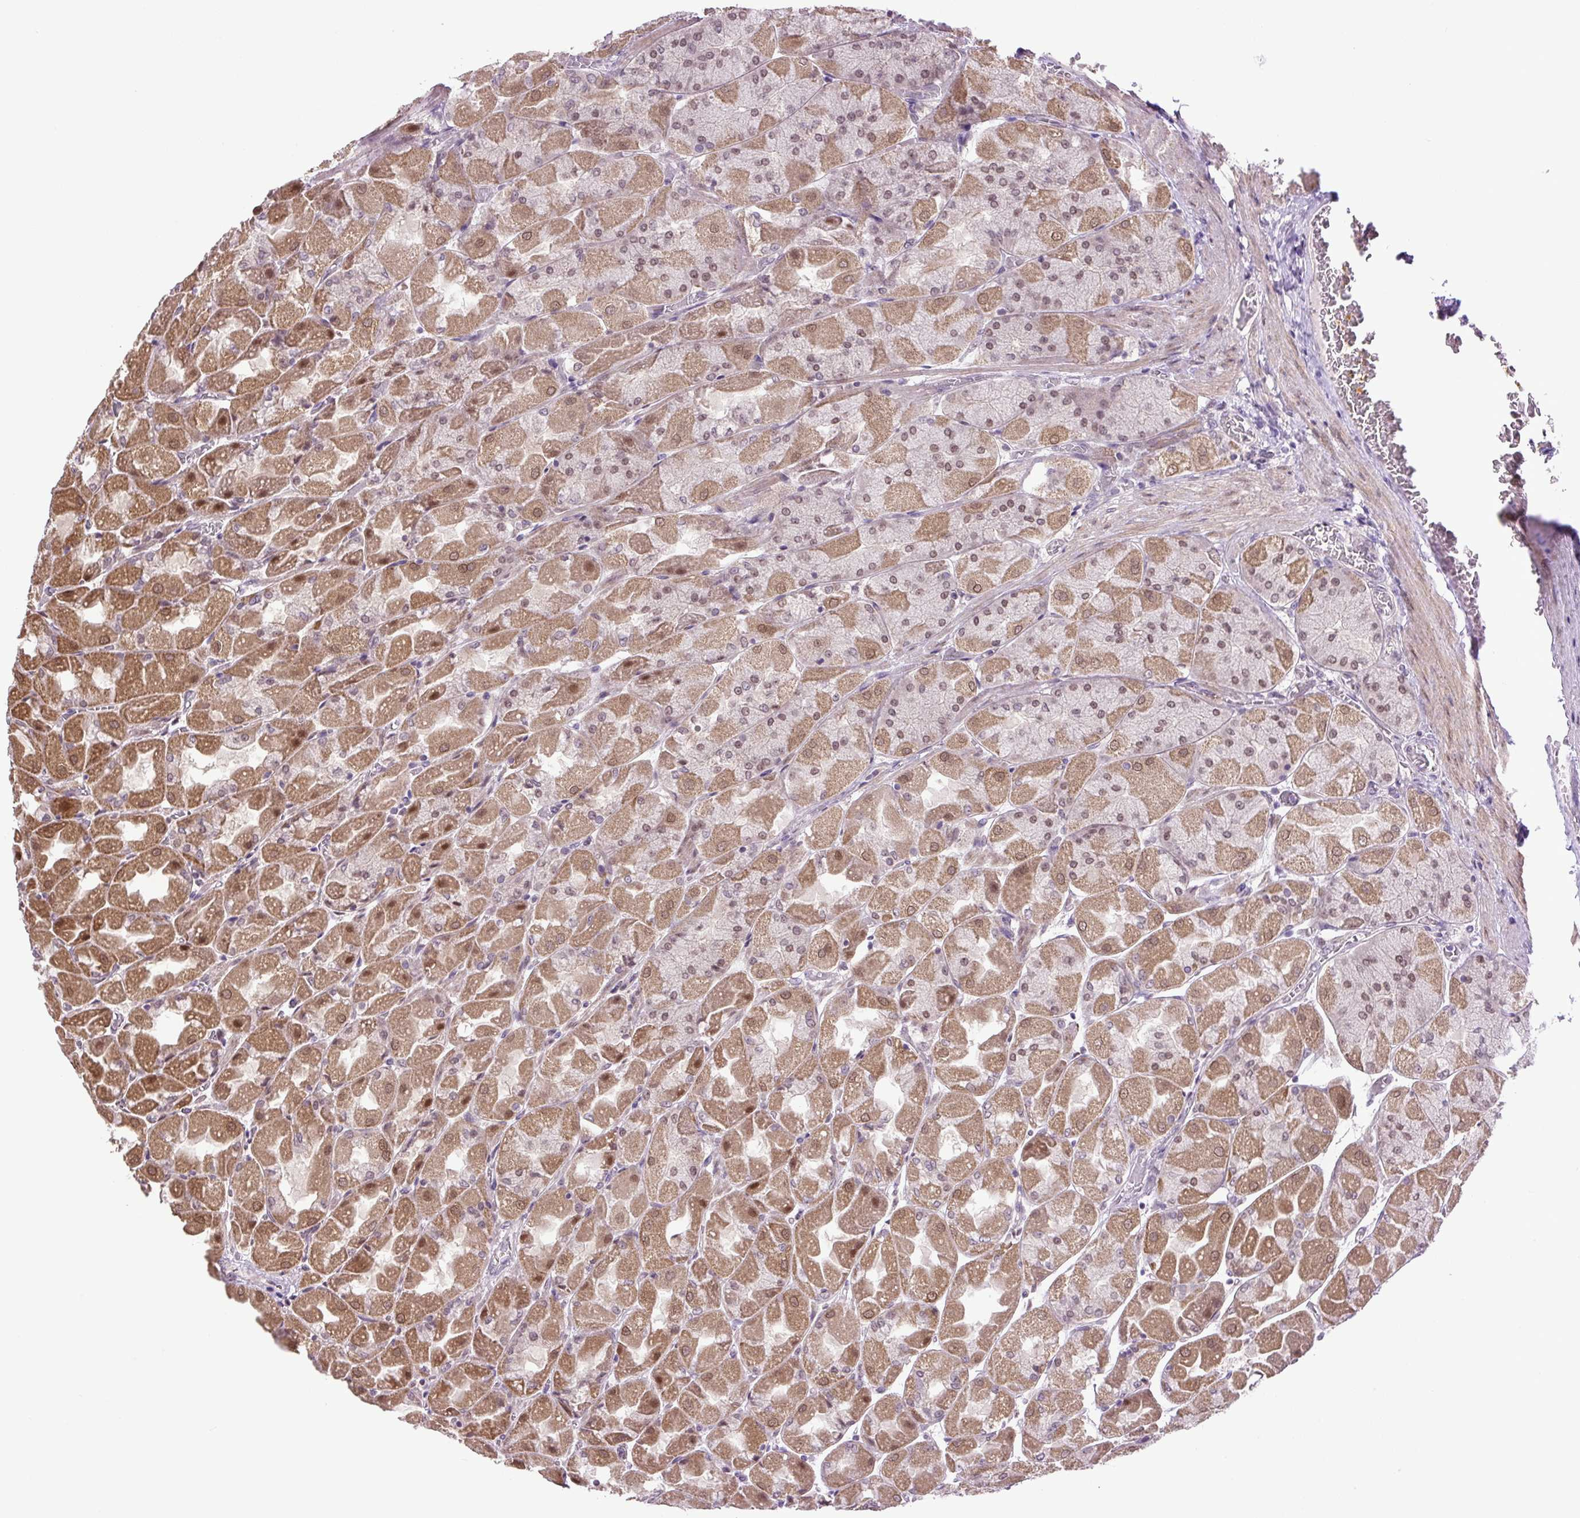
{"staining": {"intensity": "moderate", "quantity": ">75%", "location": "cytoplasmic/membranous,nuclear"}, "tissue": "stomach", "cell_type": "Glandular cells", "image_type": "normal", "snomed": [{"axis": "morphology", "description": "Normal tissue, NOS"}, {"axis": "topography", "description": "Stomach"}], "caption": "A medium amount of moderate cytoplasmic/membranous,nuclear positivity is present in approximately >75% of glandular cells in unremarkable stomach. (DAB = brown stain, brightfield microscopy at high magnification).", "gene": "KPNA1", "patient": {"sex": "female", "age": 61}}